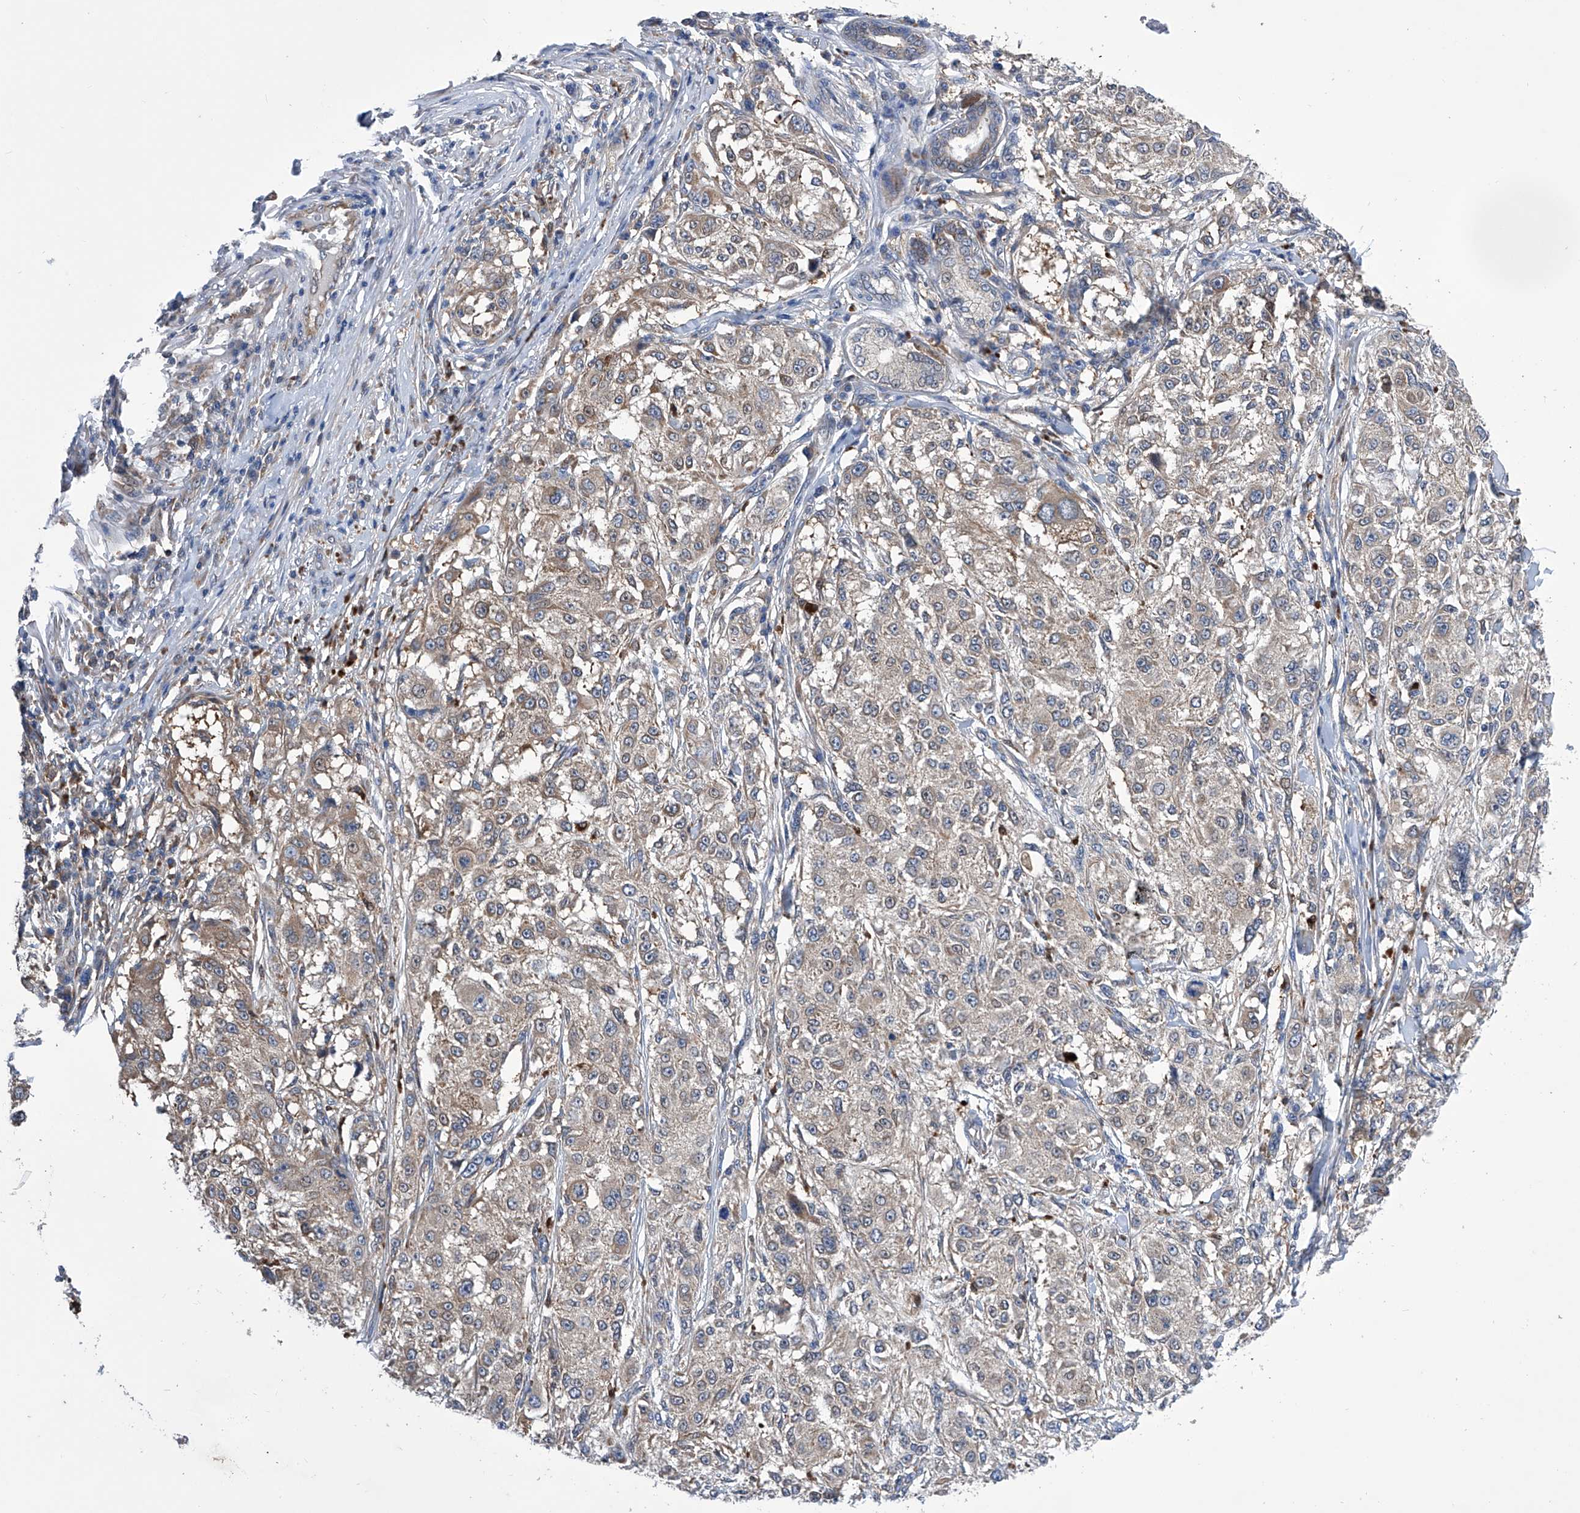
{"staining": {"intensity": "weak", "quantity": "25%-75%", "location": "cytoplasmic/membranous"}, "tissue": "melanoma", "cell_type": "Tumor cells", "image_type": "cancer", "snomed": [{"axis": "morphology", "description": "Necrosis, NOS"}, {"axis": "morphology", "description": "Malignant melanoma, NOS"}, {"axis": "topography", "description": "Skin"}], "caption": "This is a micrograph of IHC staining of melanoma, which shows weak staining in the cytoplasmic/membranous of tumor cells.", "gene": "SPATA20", "patient": {"sex": "female", "age": 87}}